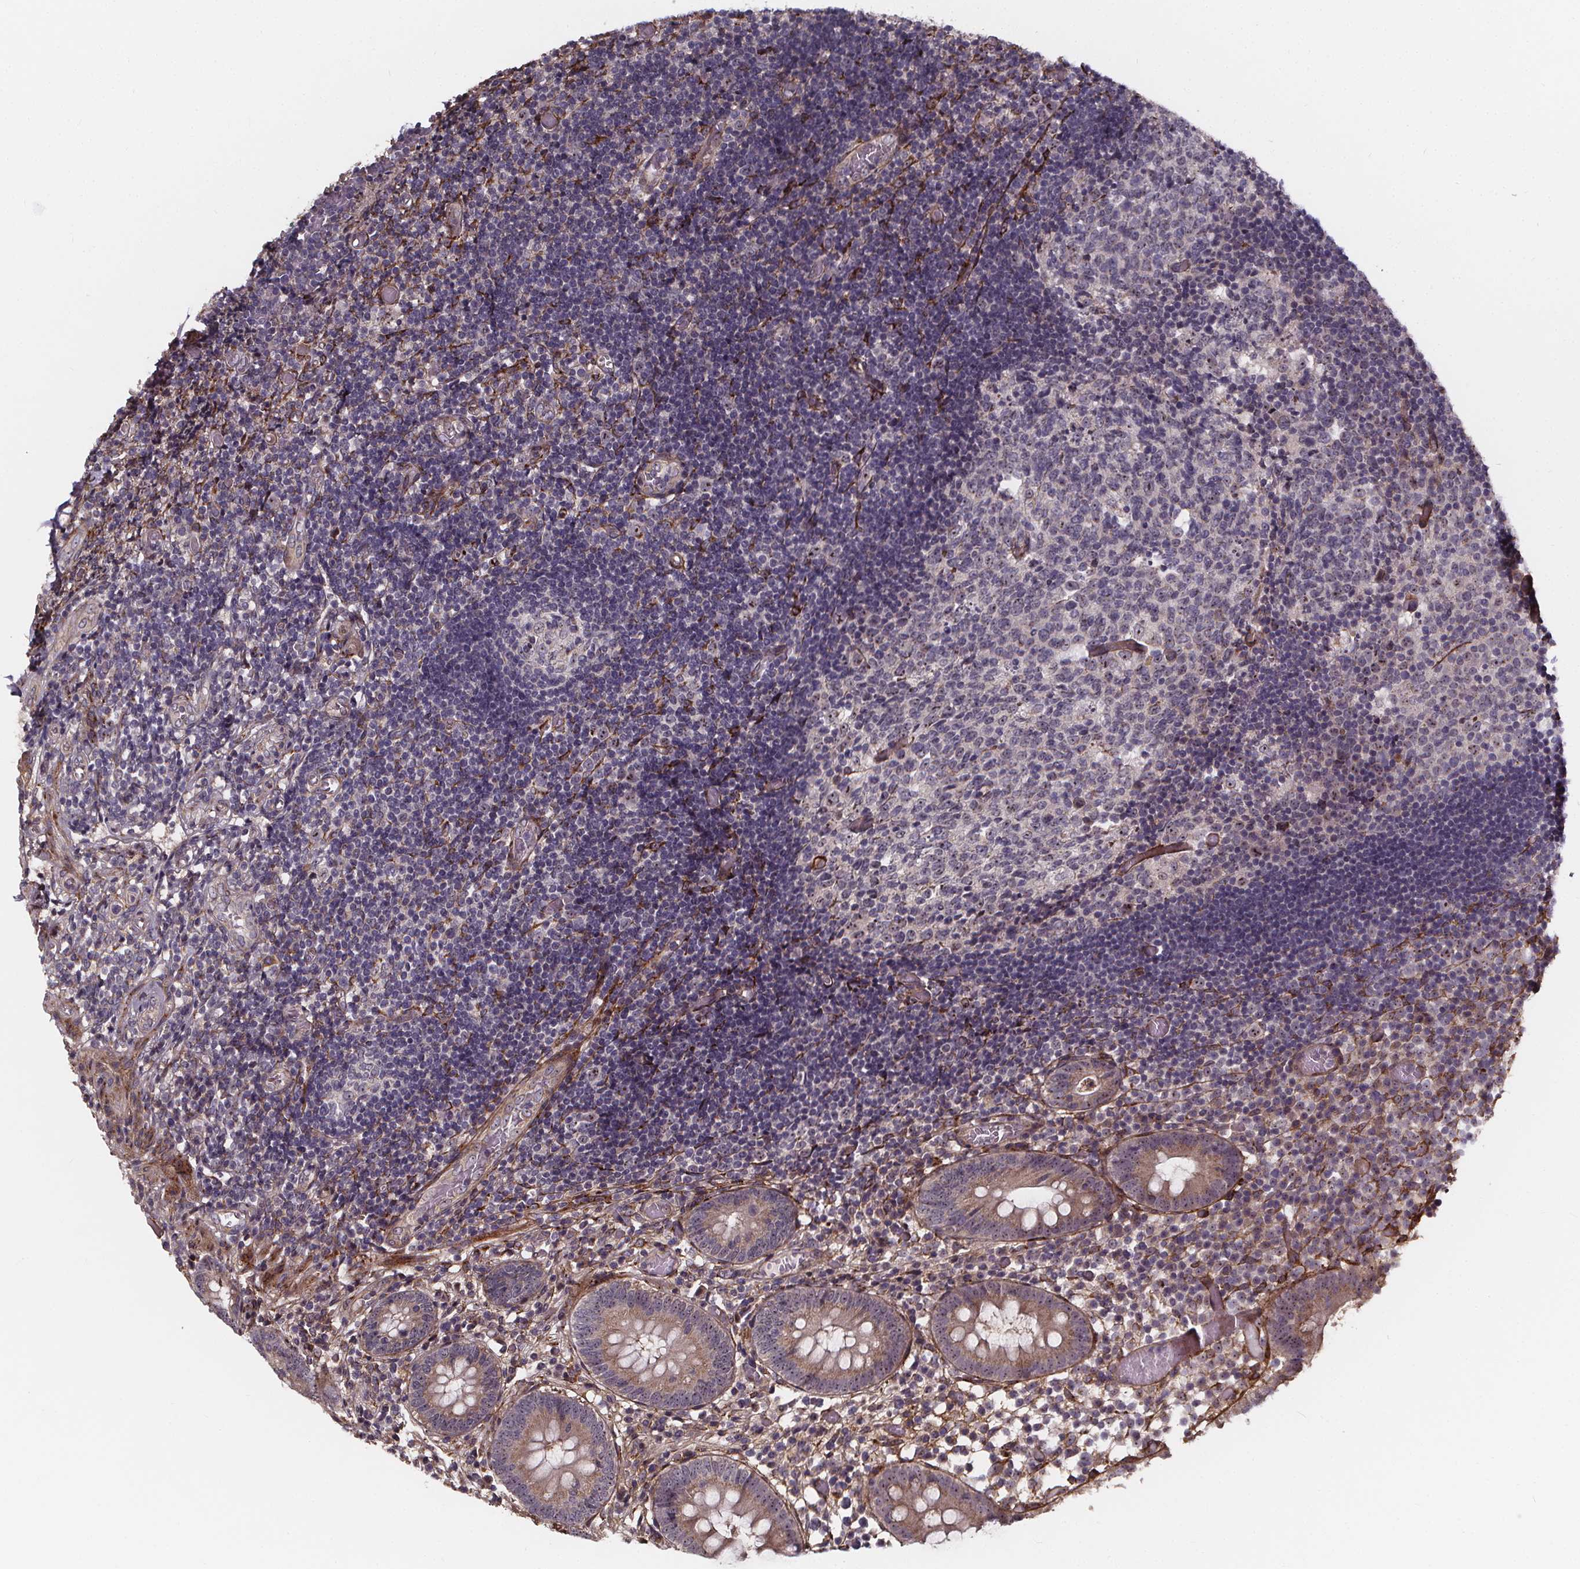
{"staining": {"intensity": "weak", "quantity": "<25%", "location": "cytoplasmic/membranous"}, "tissue": "appendix", "cell_type": "Glandular cells", "image_type": "normal", "snomed": [{"axis": "morphology", "description": "Normal tissue, NOS"}, {"axis": "topography", "description": "Appendix"}], "caption": "This is an IHC histopathology image of normal appendix. There is no expression in glandular cells.", "gene": "AEBP1", "patient": {"sex": "female", "age": 32}}